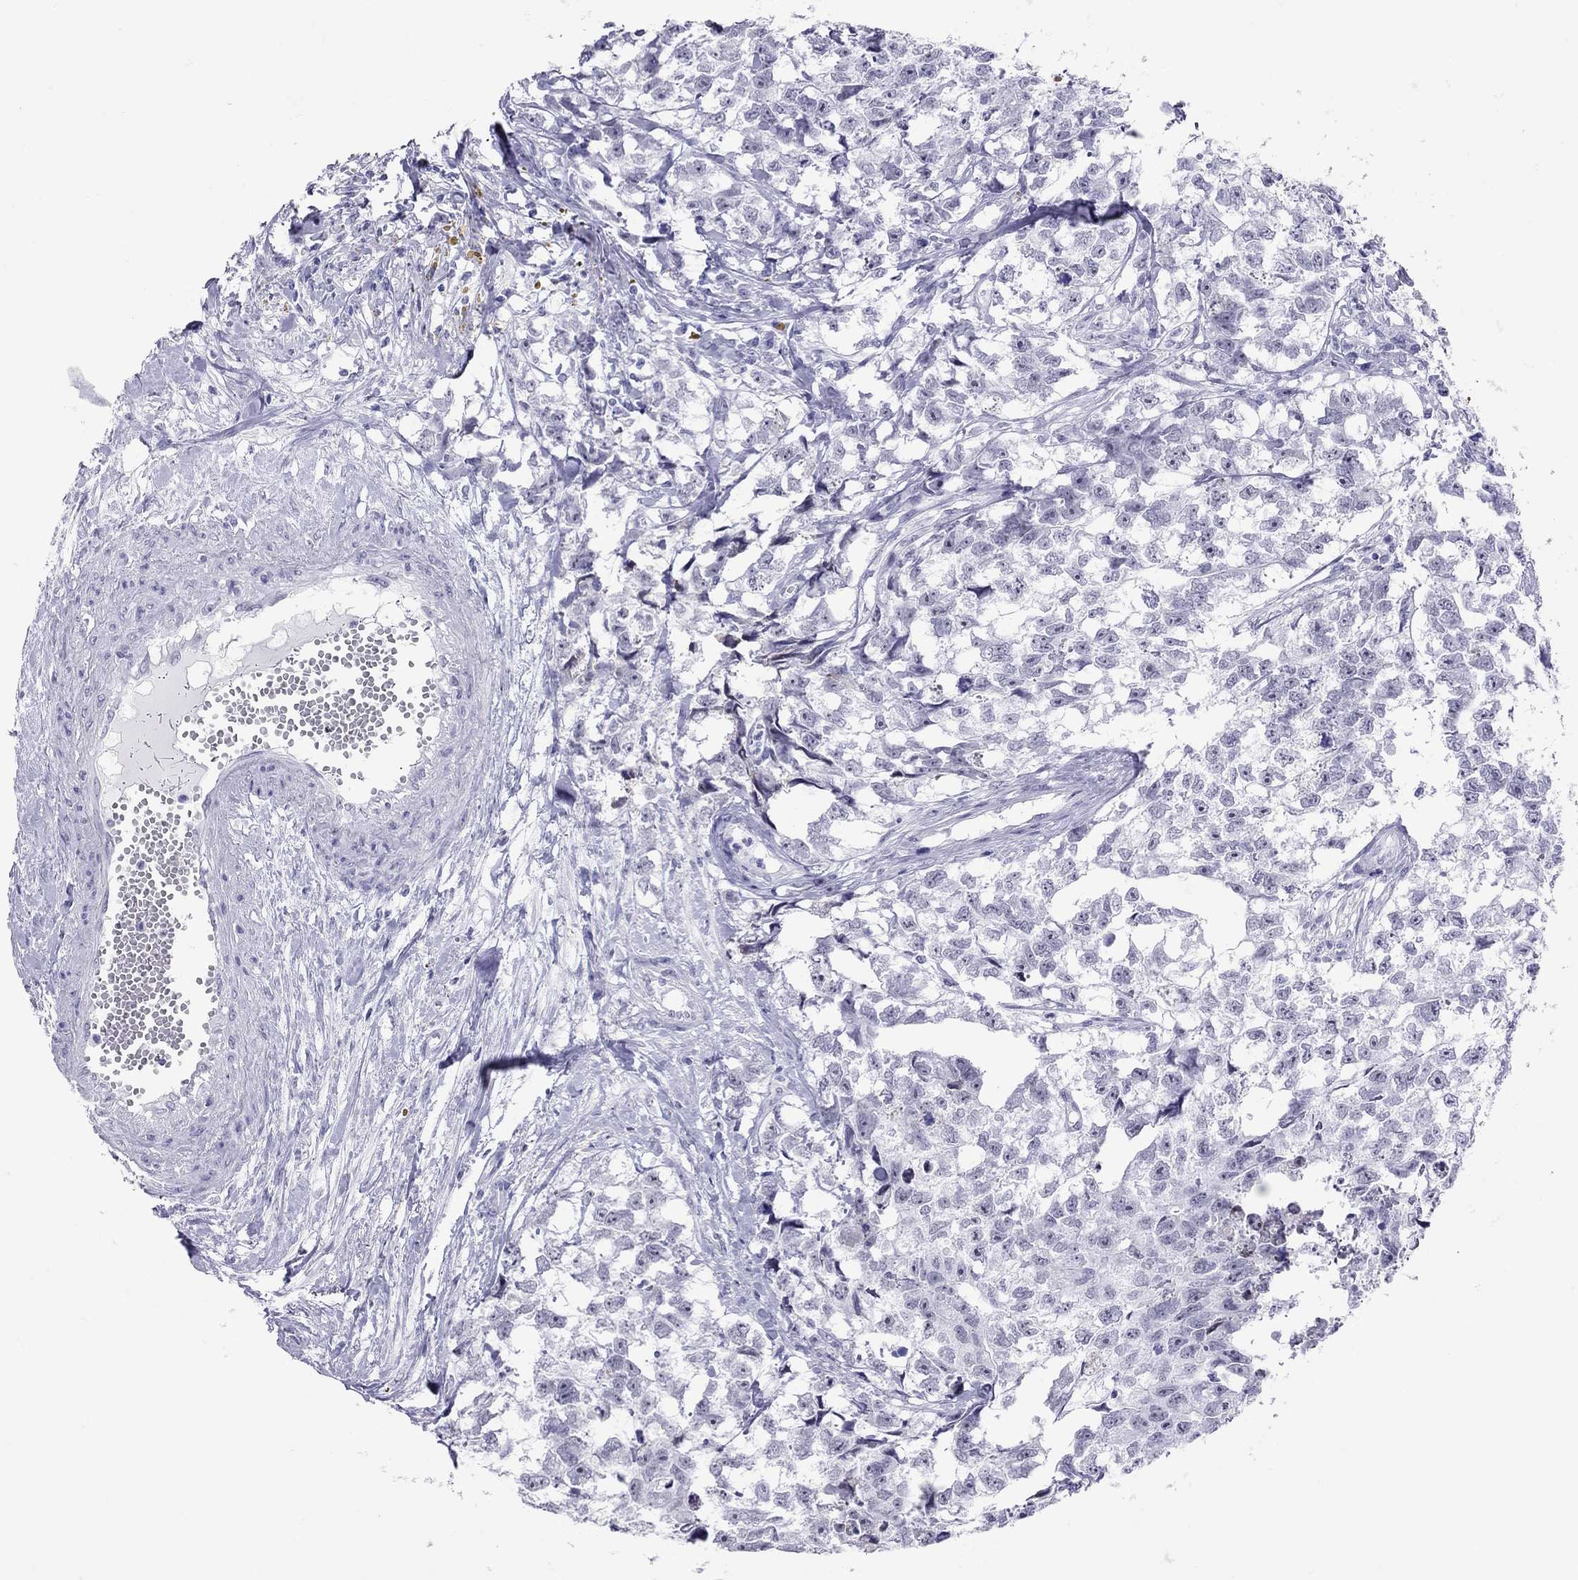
{"staining": {"intensity": "negative", "quantity": "none", "location": "none"}, "tissue": "testis cancer", "cell_type": "Tumor cells", "image_type": "cancer", "snomed": [{"axis": "morphology", "description": "Carcinoma, Embryonal, NOS"}, {"axis": "morphology", "description": "Teratoma, malignant, NOS"}, {"axis": "topography", "description": "Testis"}], "caption": "The immunohistochemistry micrograph has no significant staining in tumor cells of testis cancer (embryonal carcinoma) tissue.", "gene": "LYAR", "patient": {"sex": "male", "age": 44}}